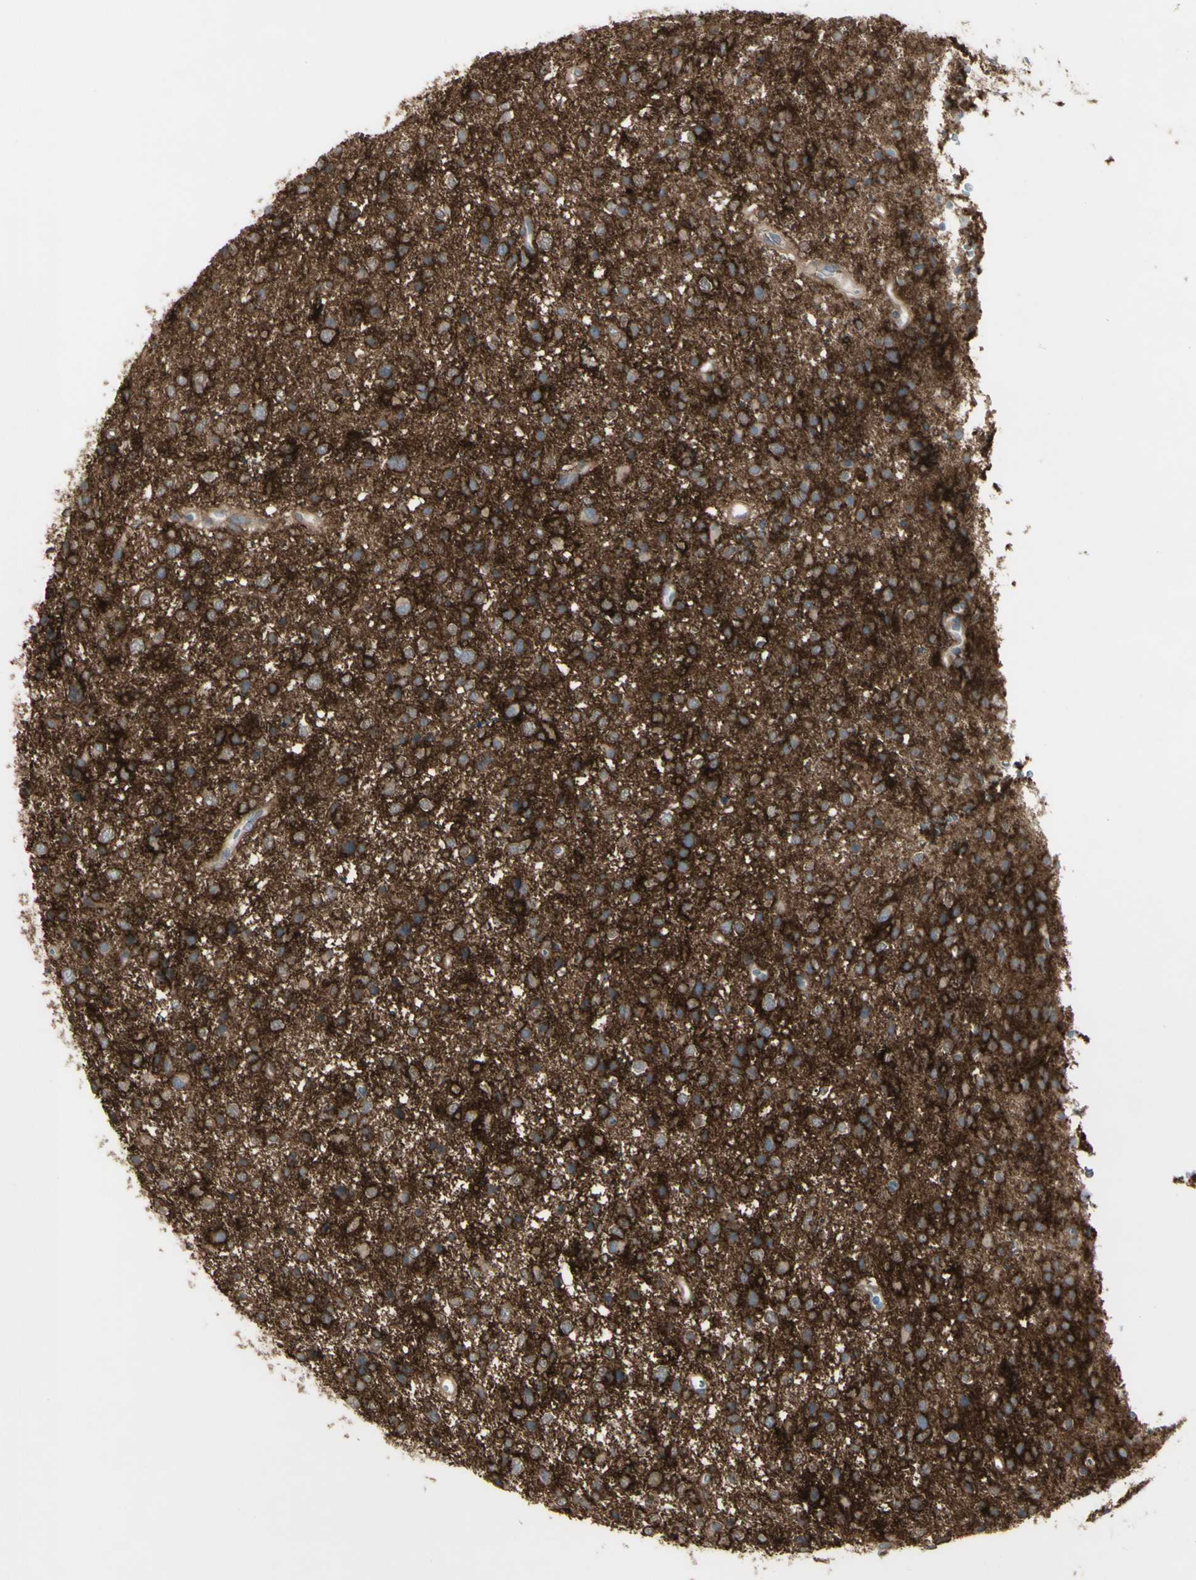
{"staining": {"intensity": "strong", "quantity": ">75%", "location": "cytoplasmic/membranous"}, "tissue": "glioma", "cell_type": "Tumor cells", "image_type": "cancer", "snomed": [{"axis": "morphology", "description": "Glioma, malignant, Low grade"}, {"axis": "topography", "description": "Brain"}], "caption": "The micrograph displays immunohistochemical staining of glioma. There is strong cytoplasmic/membranous staining is seen in approximately >75% of tumor cells.", "gene": "CD276", "patient": {"sex": "female", "age": 37}}